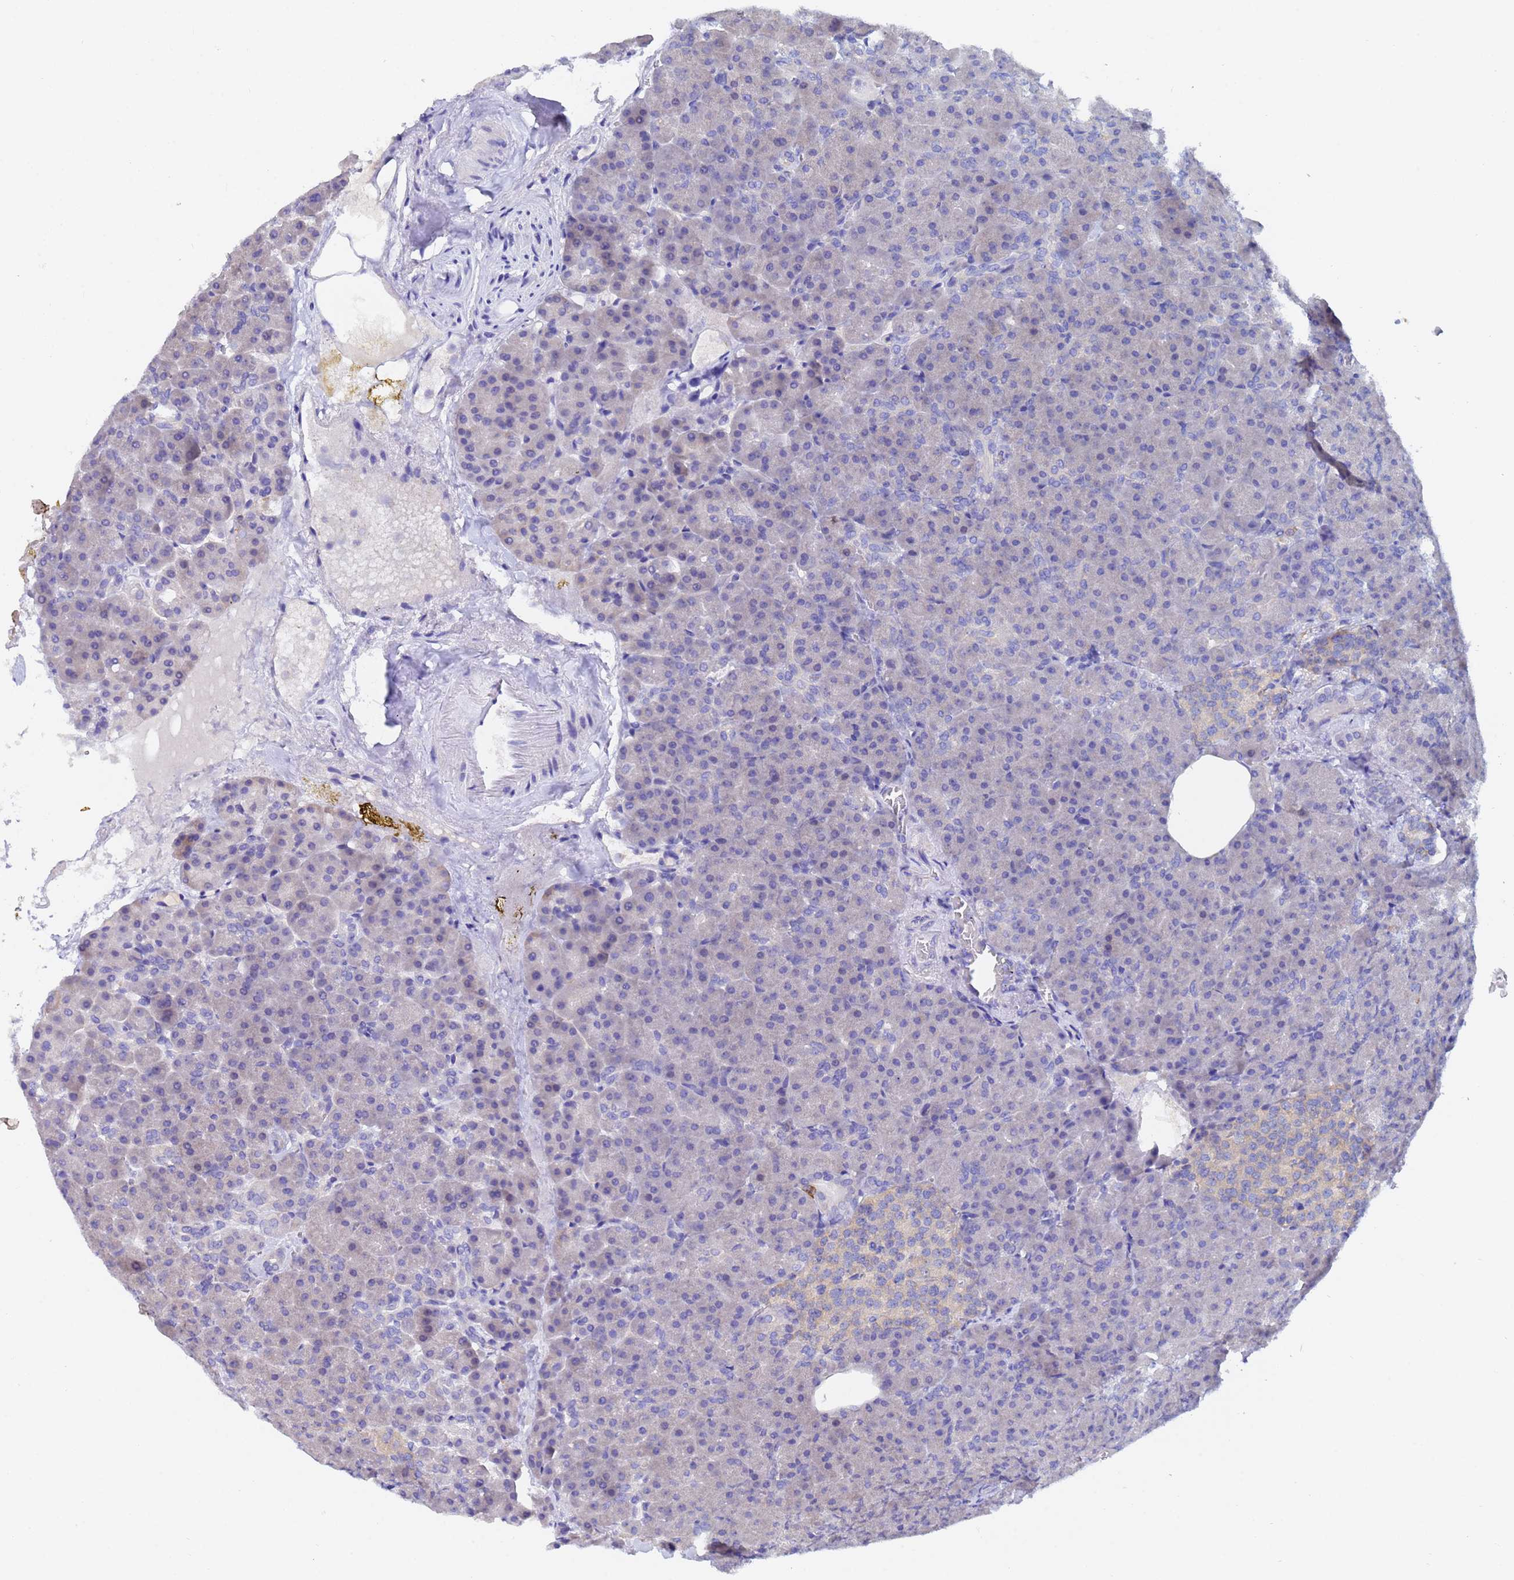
{"staining": {"intensity": "negative", "quantity": "none", "location": "none"}, "tissue": "pancreas", "cell_type": "Exocrine glandular cells", "image_type": "normal", "snomed": [{"axis": "morphology", "description": "Normal tissue, NOS"}, {"axis": "topography", "description": "Pancreas"}], "caption": "The photomicrograph exhibits no staining of exocrine glandular cells in normal pancreas. (DAB (3,3'-diaminobenzidine) immunohistochemistry visualized using brightfield microscopy, high magnification).", "gene": "UBE2O", "patient": {"sex": "female", "age": 74}}